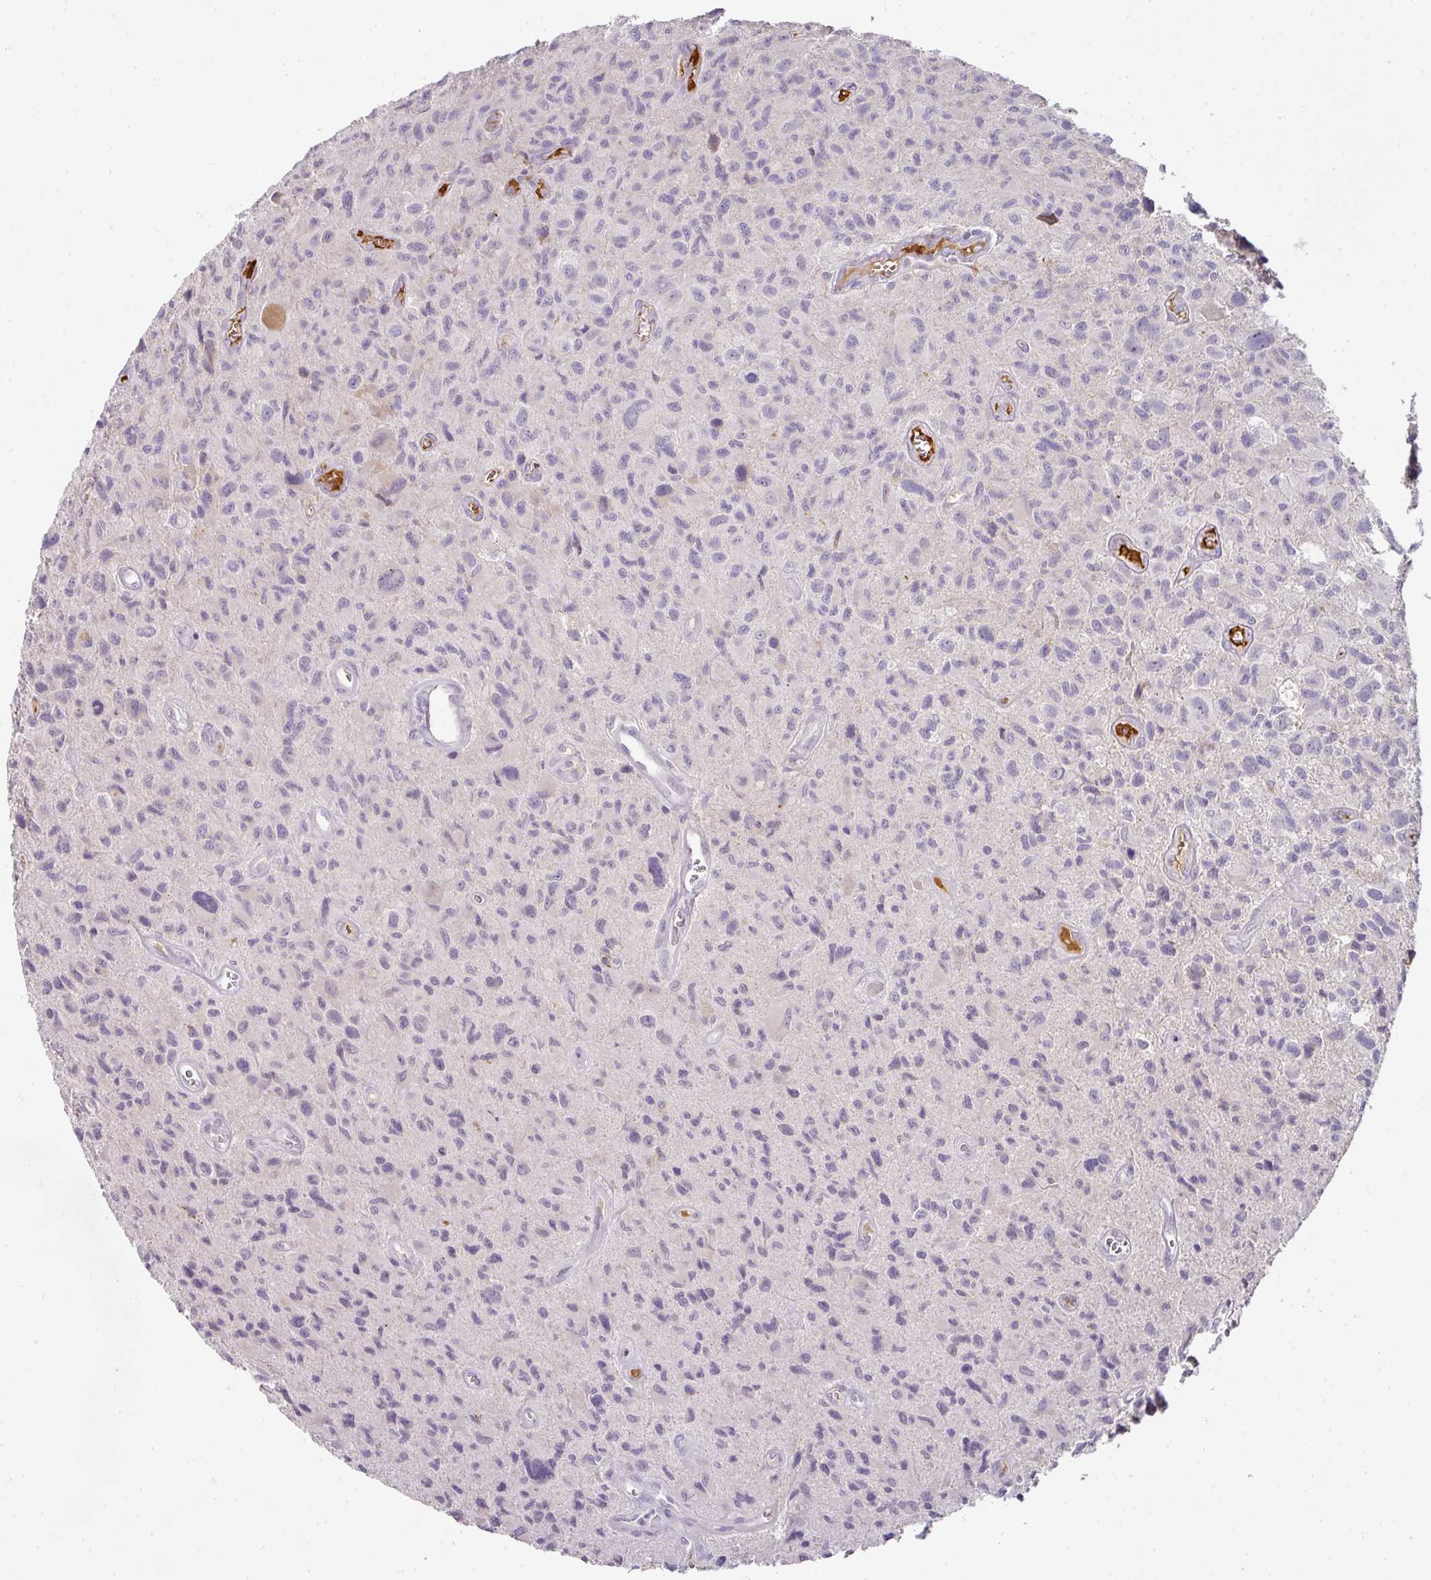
{"staining": {"intensity": "negative", "quantity": "none", "location": "none"}, "tissue": "glioma", "cell_type": "Tumor cells", "image_type": "cancer", "snomed": [{"axis": "morphology", "description": "Glioma, malignant, High grade"}, {"axis": "topography", "description": "Brain"}], "caption": "Immunohistochemistry (IHC) of human malignant glioma (high-grade) demonstrates no expression in tumor cells.", "gene": "CCZ1", "patient": {"sex": "male", "age": 76}}